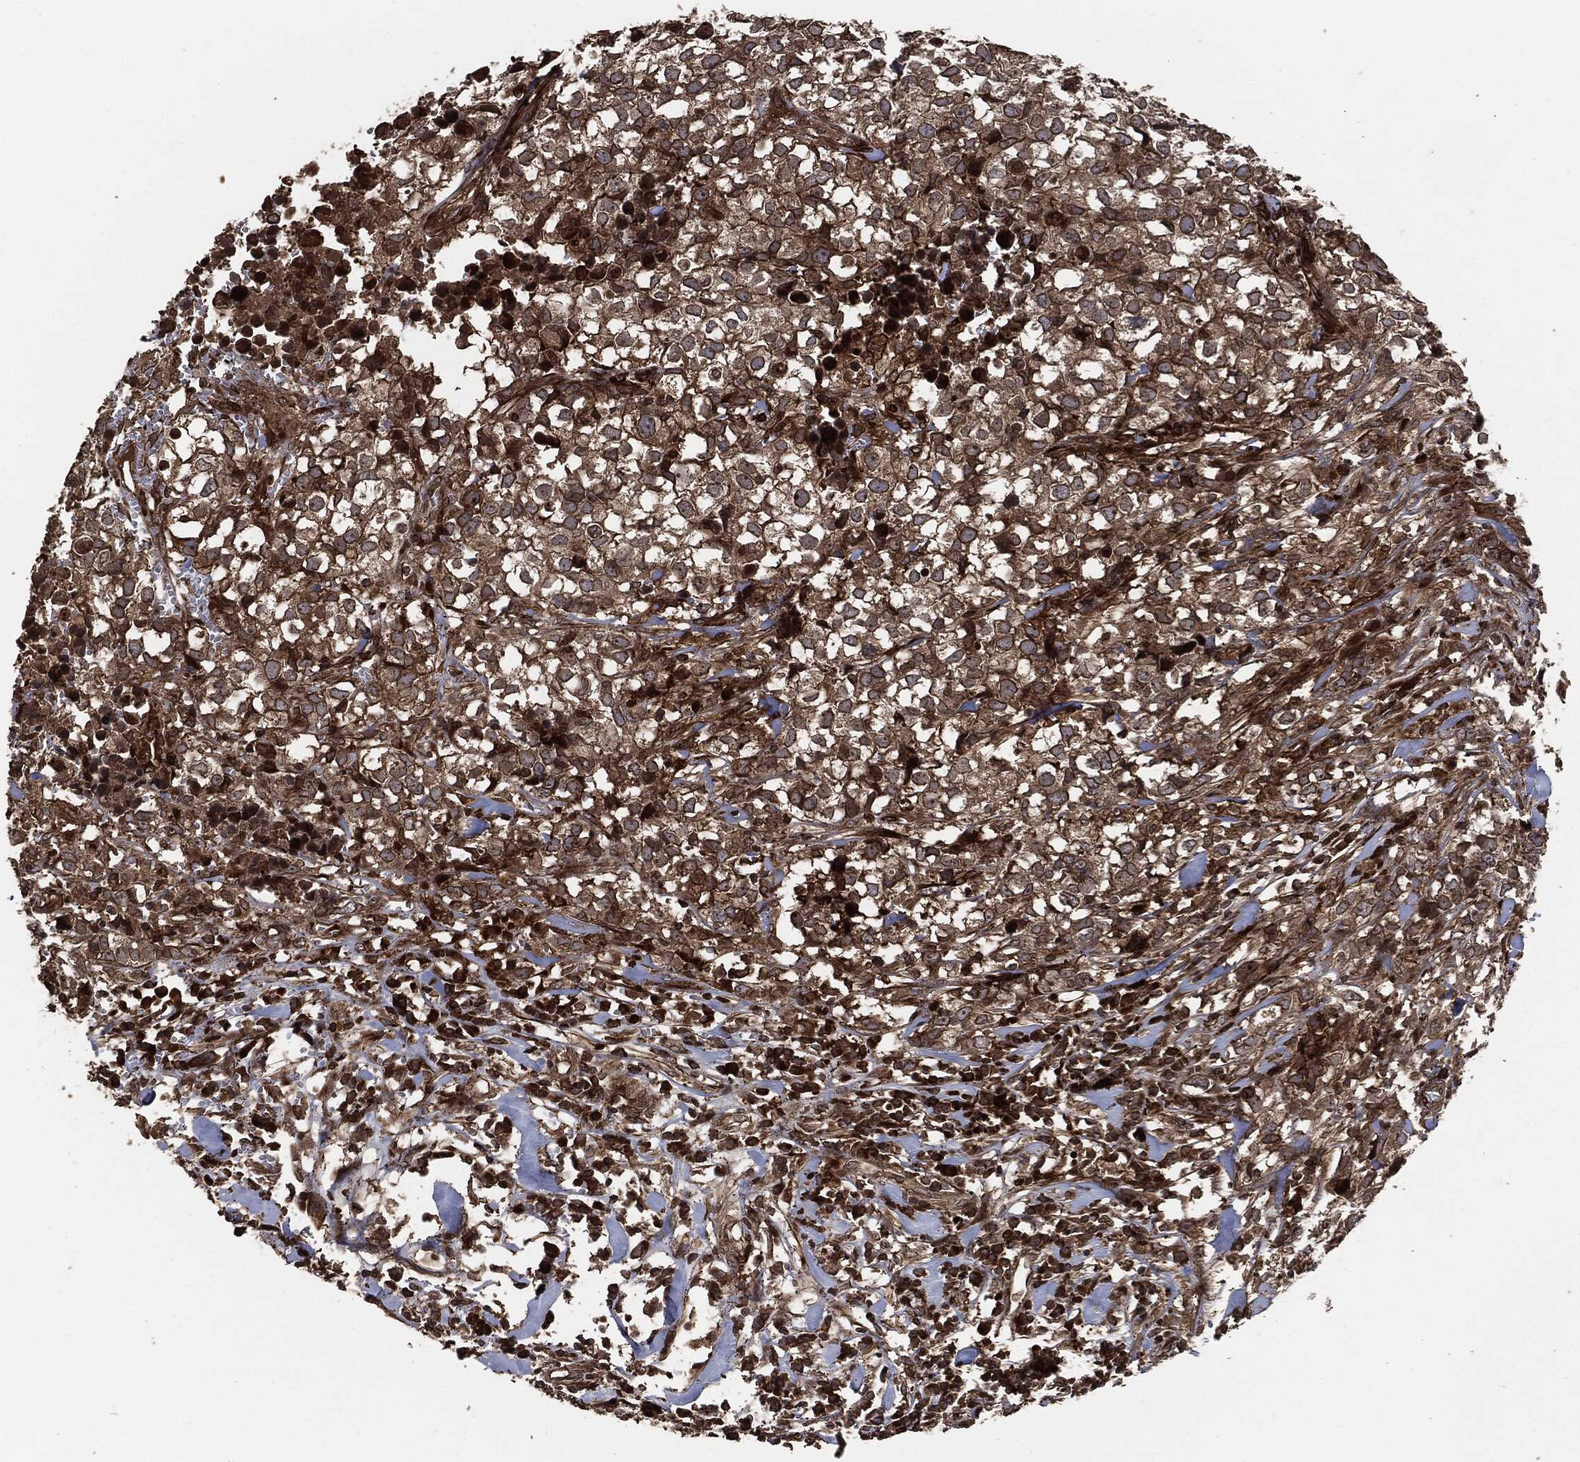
{"staining": {"intensity": "moderate", "quantity": ">75%", "location": "cytoplasmic/membranous"}, "tissue": "breast cancer", "cell_type": "Tumor cells", "image_type": "cancer", "snomed": [{"axis": "morphology", "description": "Duct carcinoma"}, {"axis": "topography", "description": "Breast"}], "caption": "Immunohistochemistry (IHC) histopathology image of breast infiltrating ductal carcinoma stained for a protein (brown), which displays medium levels of moderate cytoplasmic/membranous positivity in about >75% of tumor cells.", "gene": "IFIT1", "patient": {"sex": "female", "age": 30}}